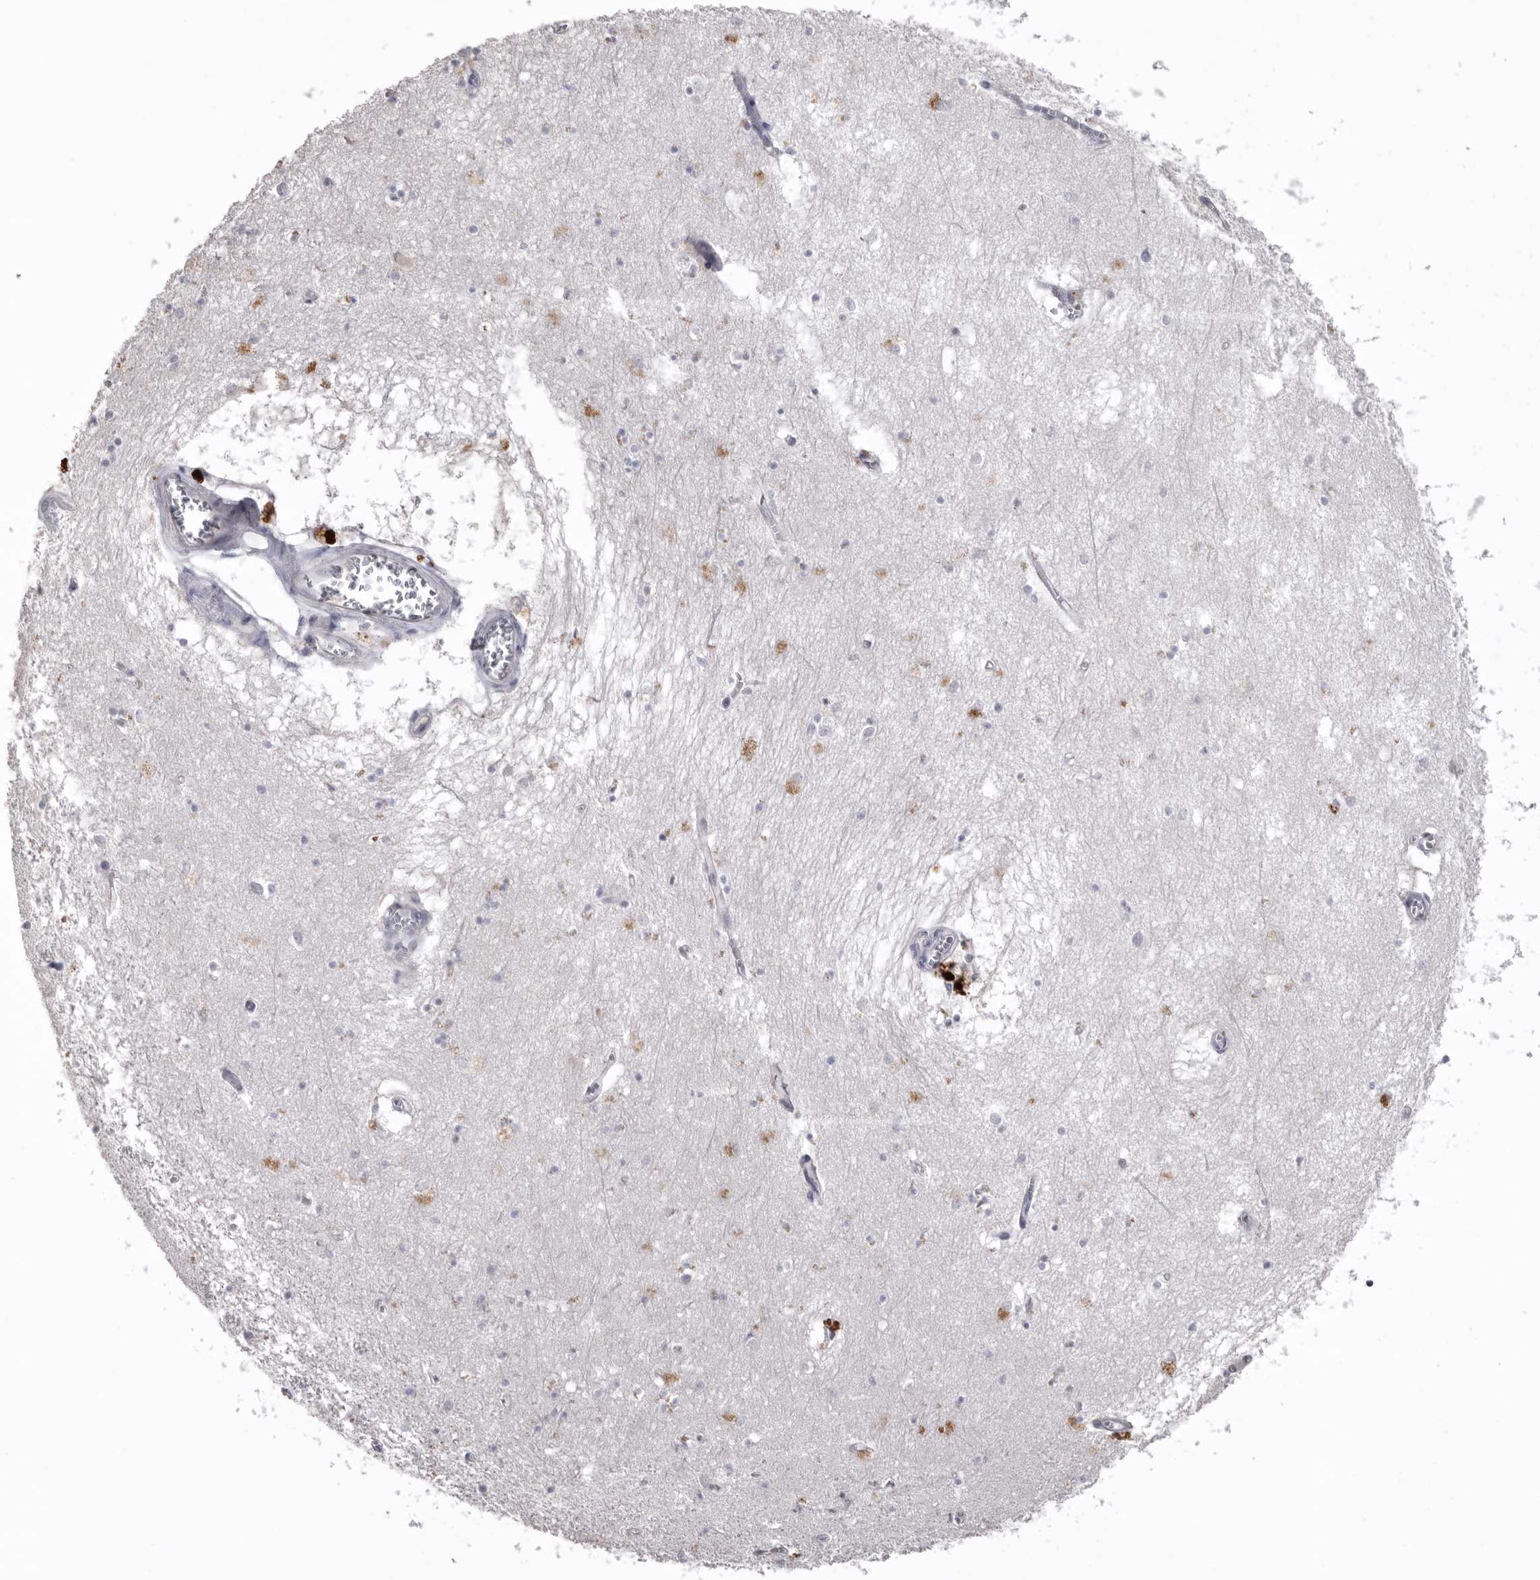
{"staining": {"intensity": "moderate", "quantity": "<25%", "location": "cytoplasmic/membranous"}, "tissue": "hippocampus", "cell_type": "Glial cells", "image_type": "normal", "snomed": [{"axis": "morphology", "description": "Normal tissue, NOS"}, {"axis": "topography", "description": "Hippocampus"}], "caption": "Immunohistochemical staining of unremarkable human hippocampus displays <25% levels of moderate cytoplasmic/membranous protein positivity in approximately <25% of glial cells.", "gene": "AHSG", "patient": {"sex": "male", "age": 70}}